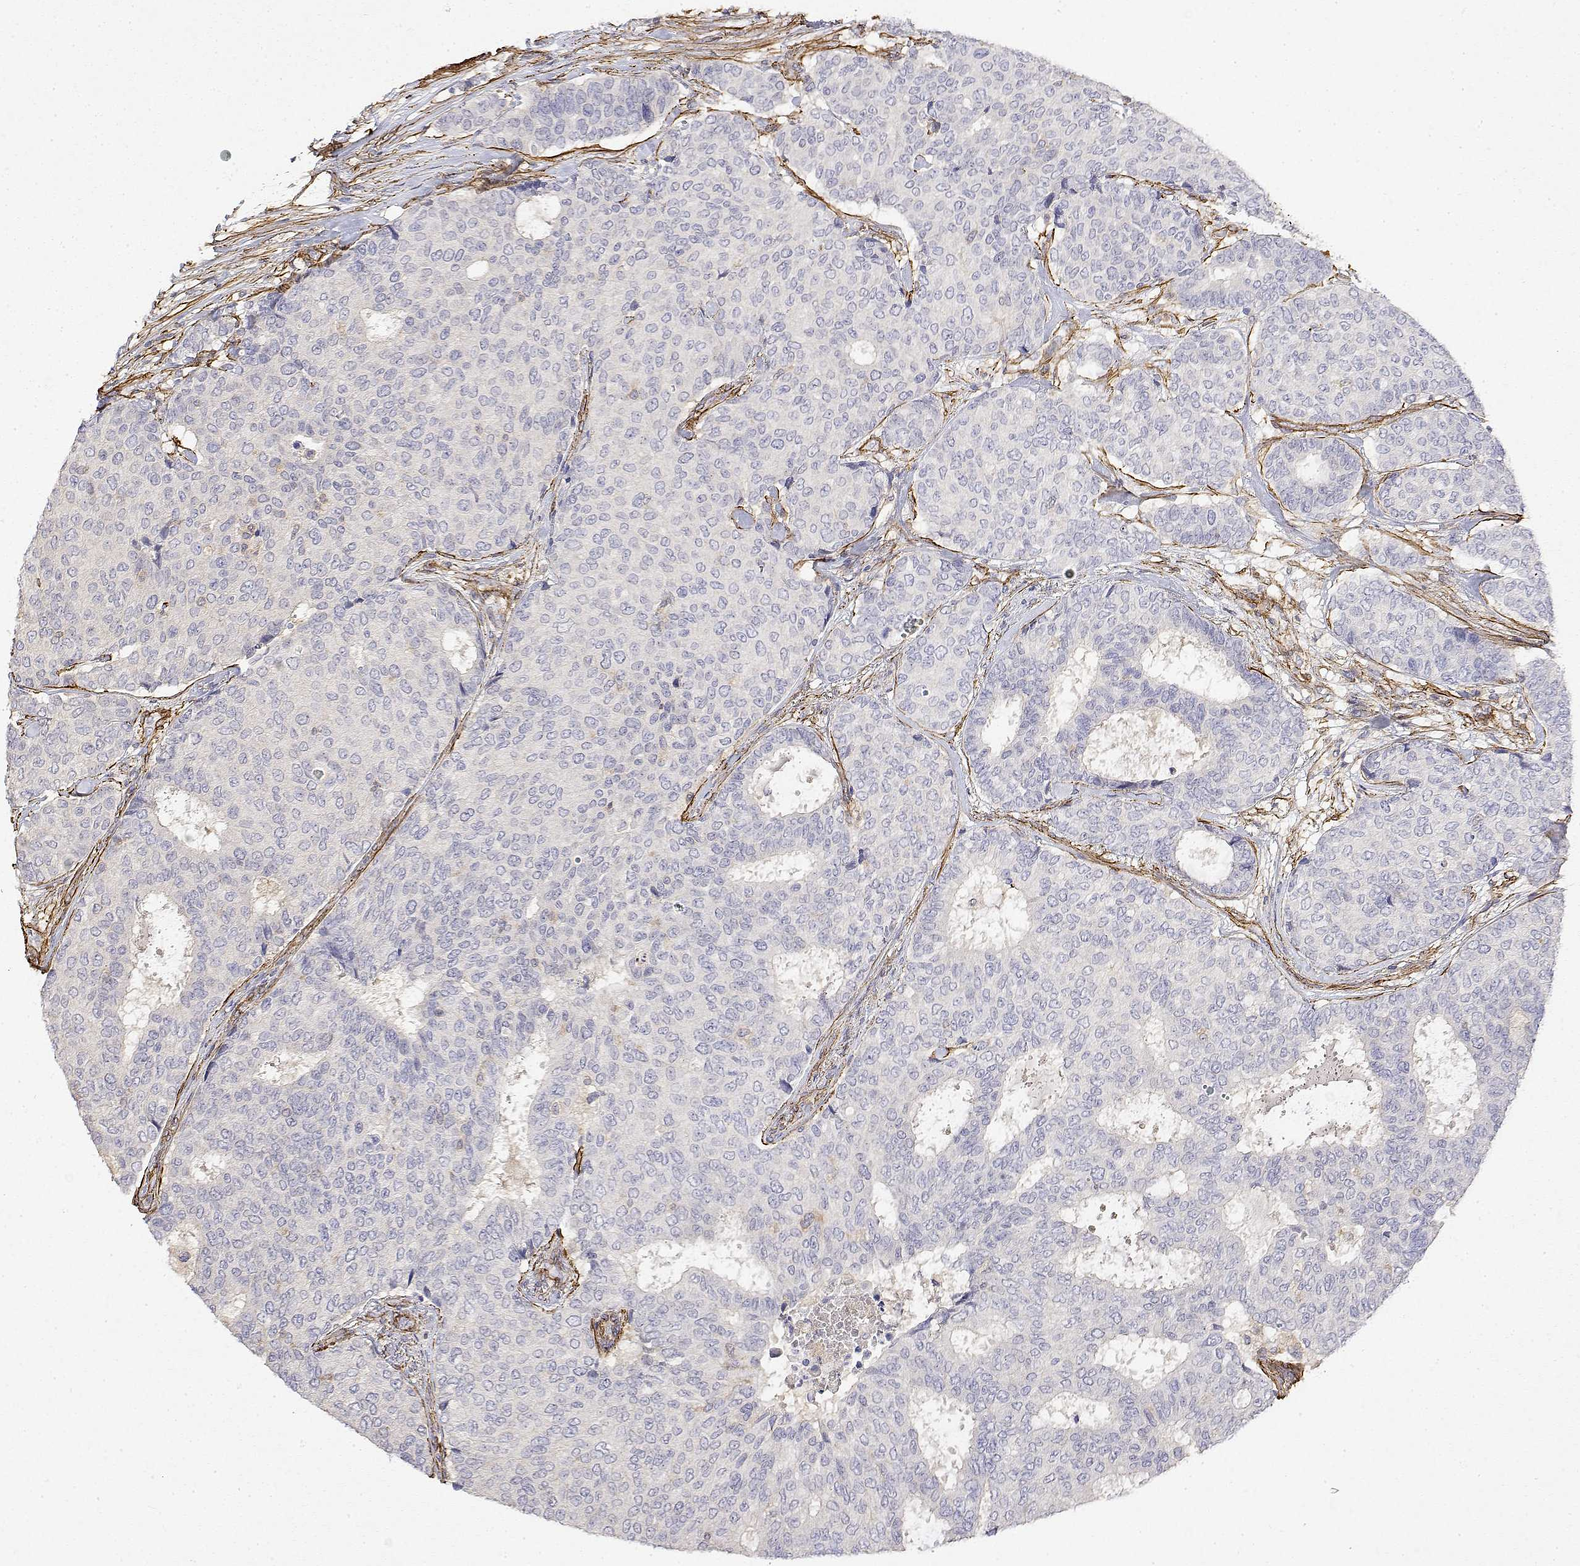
{"staining": {"intensity": "negative", "quantity": "none", "location": "none"}, "tissue": "breast cancer", "cell_type": "Tumor cells", "image_type": "cancer", "snomed": [{"axis": "morphology", "description": "Duct carcinoma"}, {"axis": "topography", "description": "Breast"}], "caption": "The immunohistochemistry micrograph has no significant staining in tumor cells of breast cancer (infiltrating ductal carcinoma) tissue. (Stains: DAB immunohistochemistry with hematoxylin counter stain, Microscopy: brightfield microscopy at high magnification).", "gene": "SOWAHD", "patient": {"sex": "female", "age": 75}}